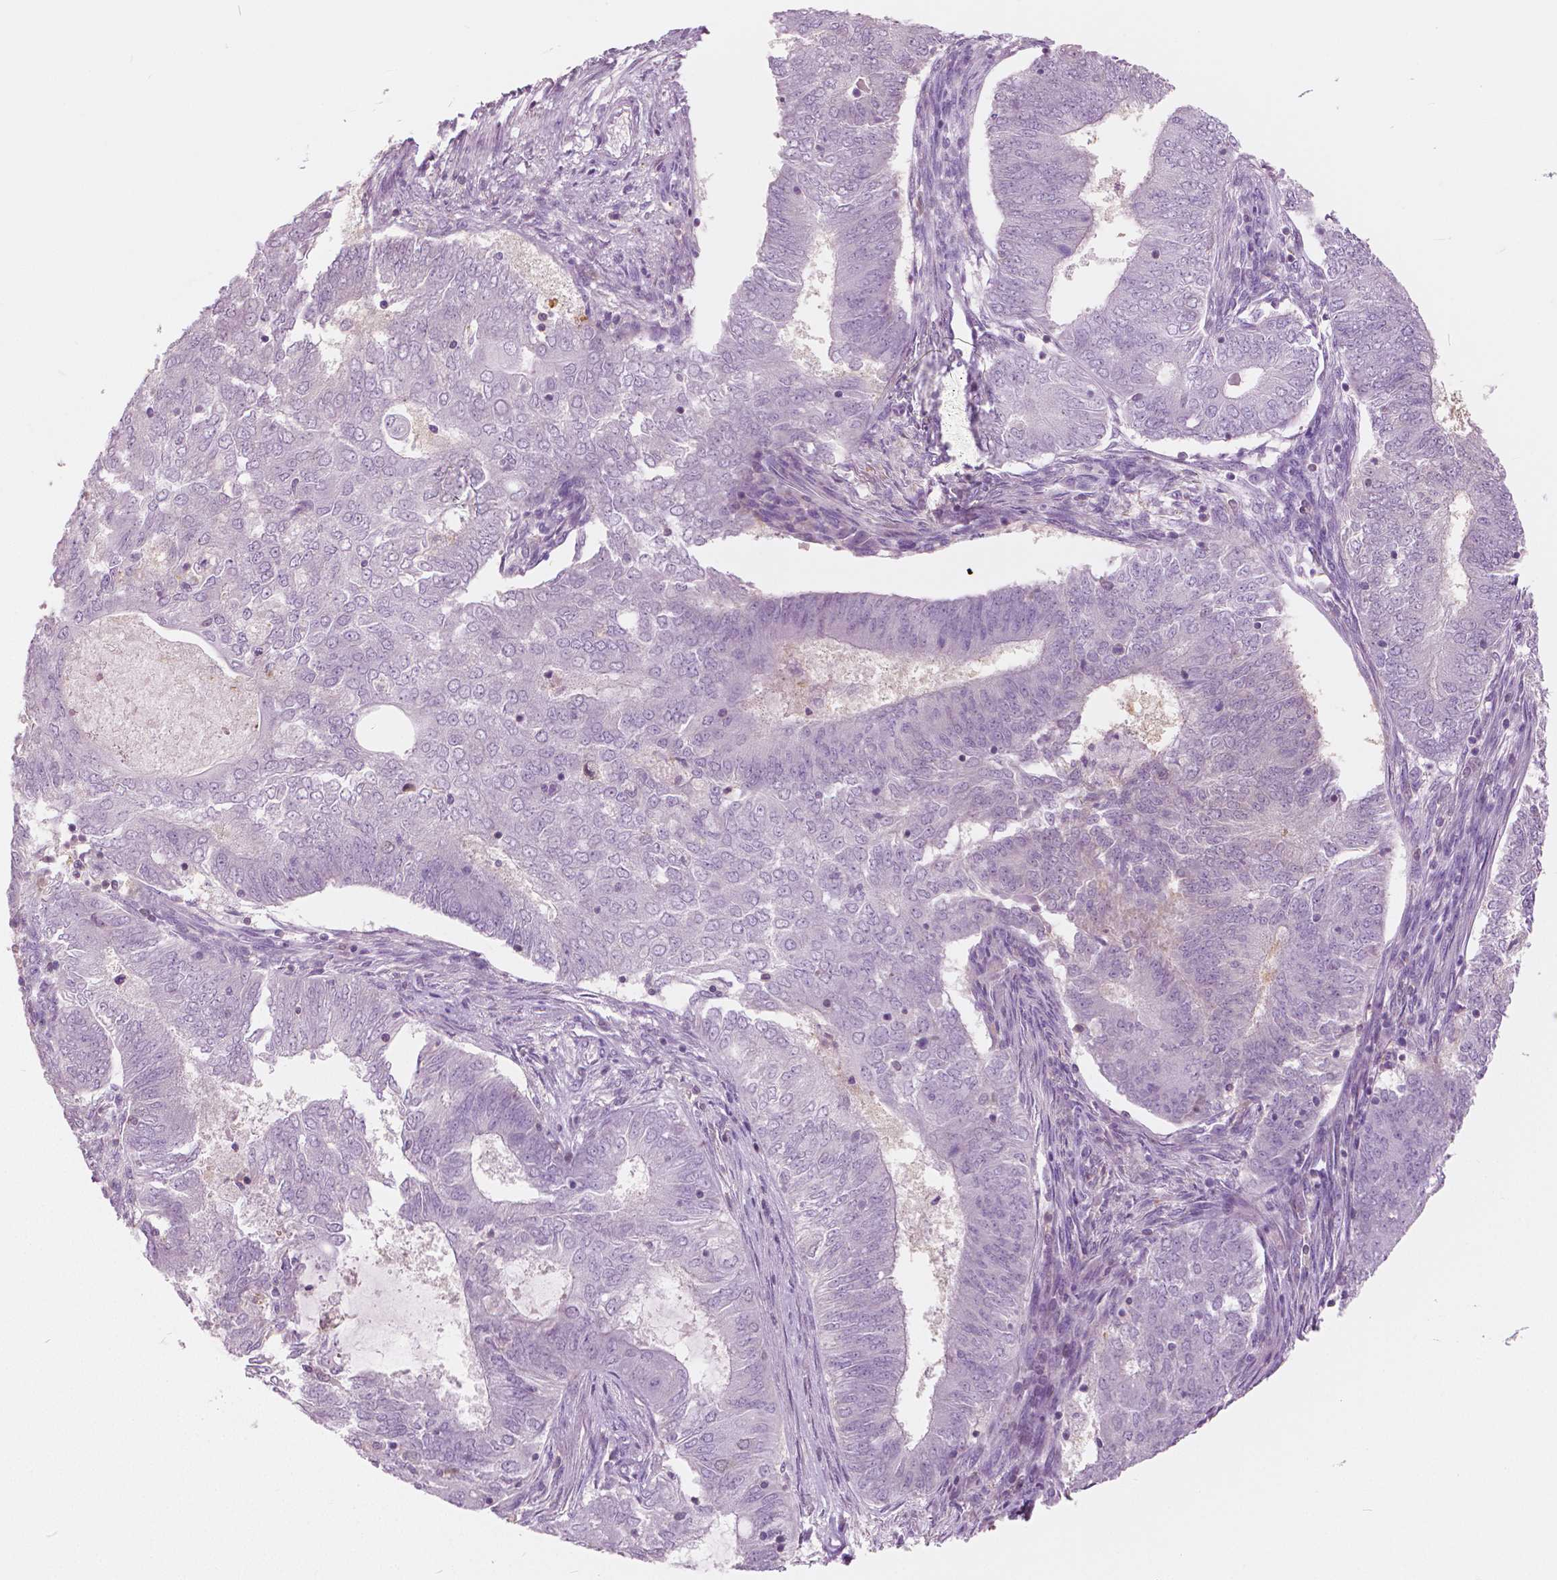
{"staining": {"intensity": "negative", "quantity": "none", "location": "none"}, "tissue": "endometrial cancer", "cell_type": "Tumor cells", "image_type": "cancer", "snomed": [{"axis": "morphology", "description": "Adenocarcinoma, NOS"}, {"axis": "topography", "description": "Endometrium"}], "caption": "Immunohistochemical staining of human endometrial cancer reveals no significant staining in tumor cells.", "gene": "GALM", "patient": {"sex": "female", "age": 62}}